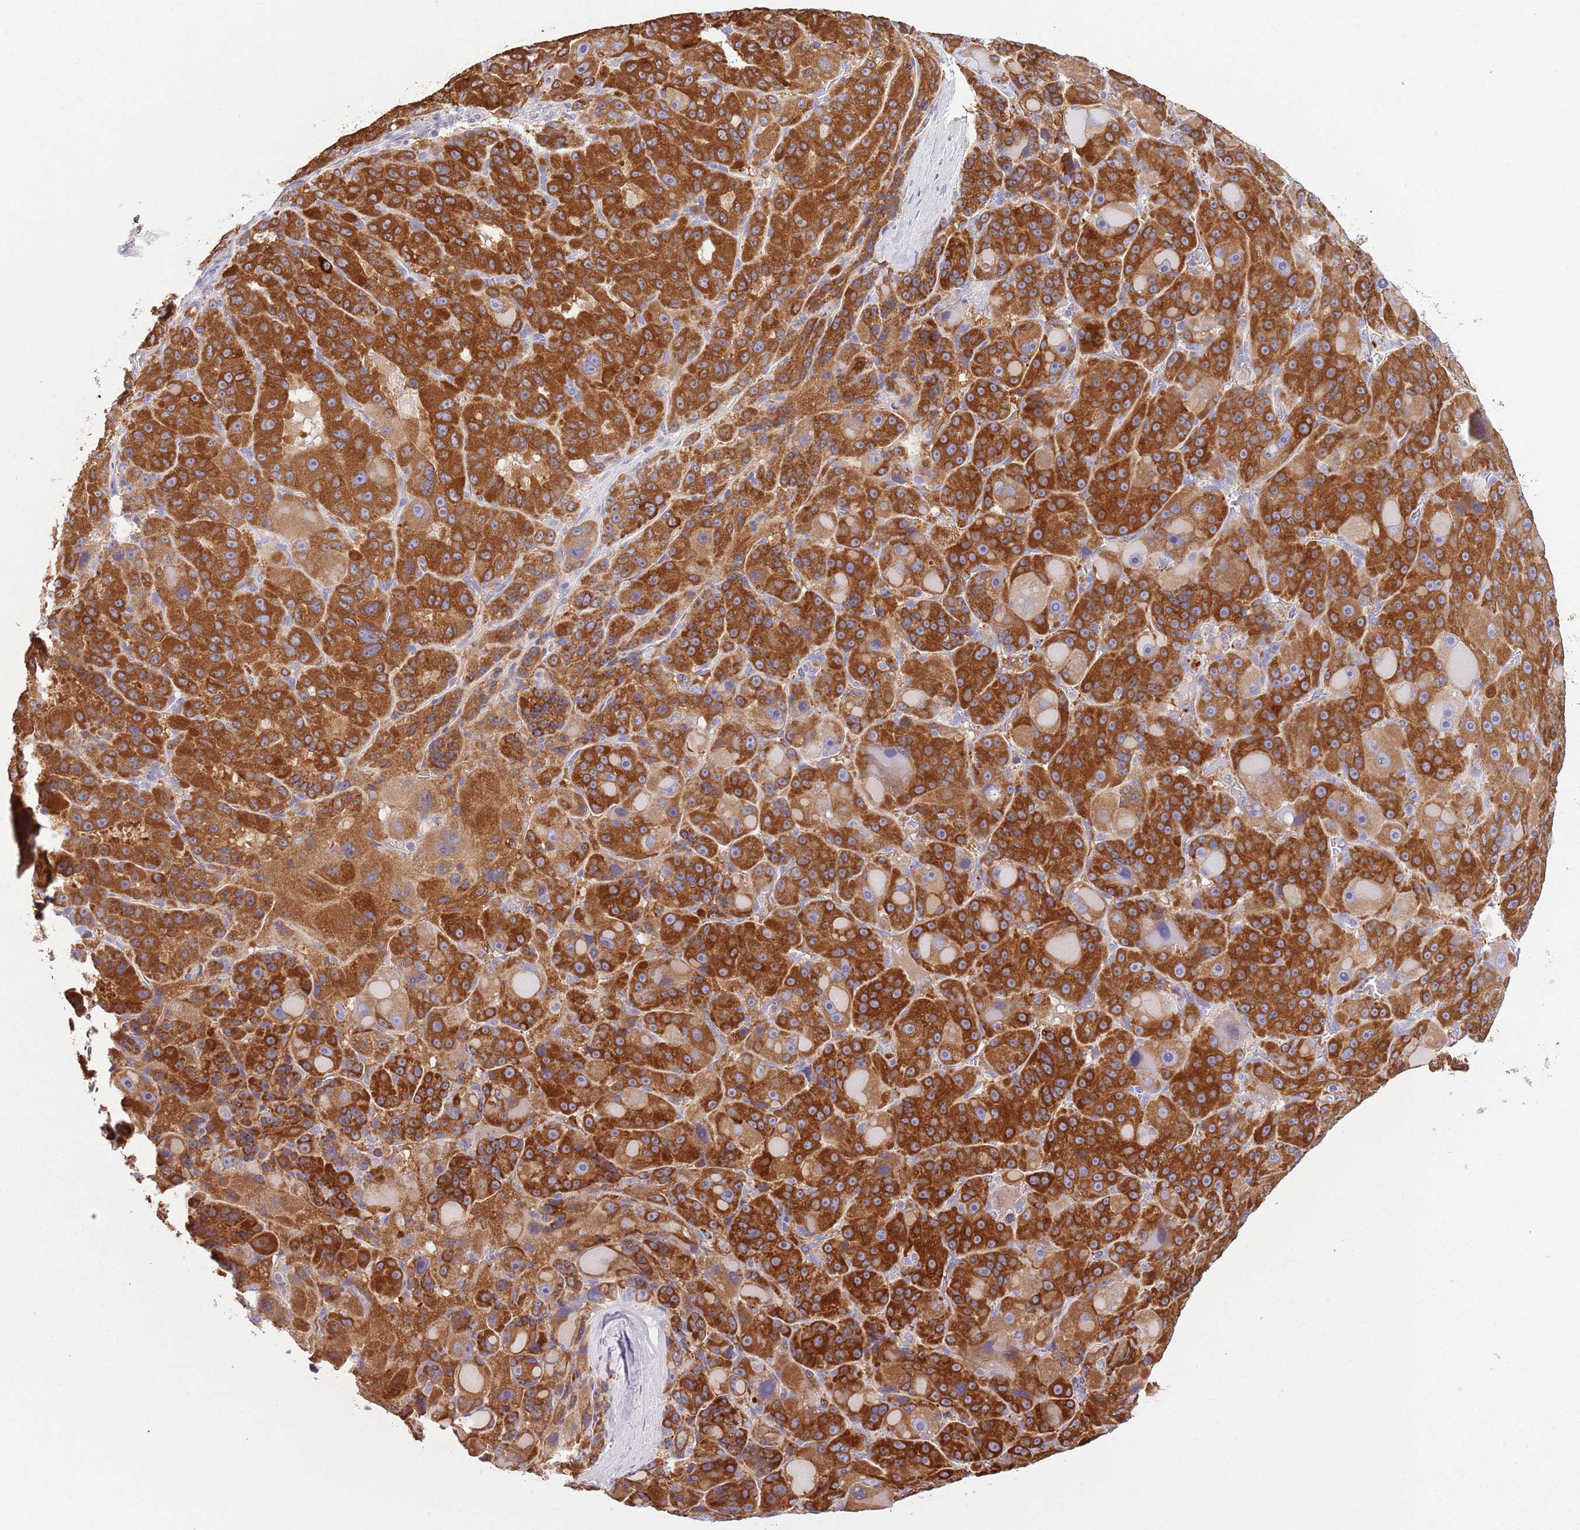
{"staining": {"intensity": "strong", "quantity": ">75%", "location": "cytoplasmic/membranous"}, "tissue": "liver cancer", "cell_type": "Tumor cells", "image_type": "cancer", "snomed": [{"axis": "morphology", "description": "Carcinoma, Hepatocellular, NOS"}, {"axis": "topography", "description": "Liver"}], "caption": "Brown immunohistochemical staining in hepatocellular carcinoma (liver) reveals strong cytoplasmic/membranous expression in about >75% of tumor cells.", "gene": "COQ5", "patient": {"sex": "male", "age": 76}}